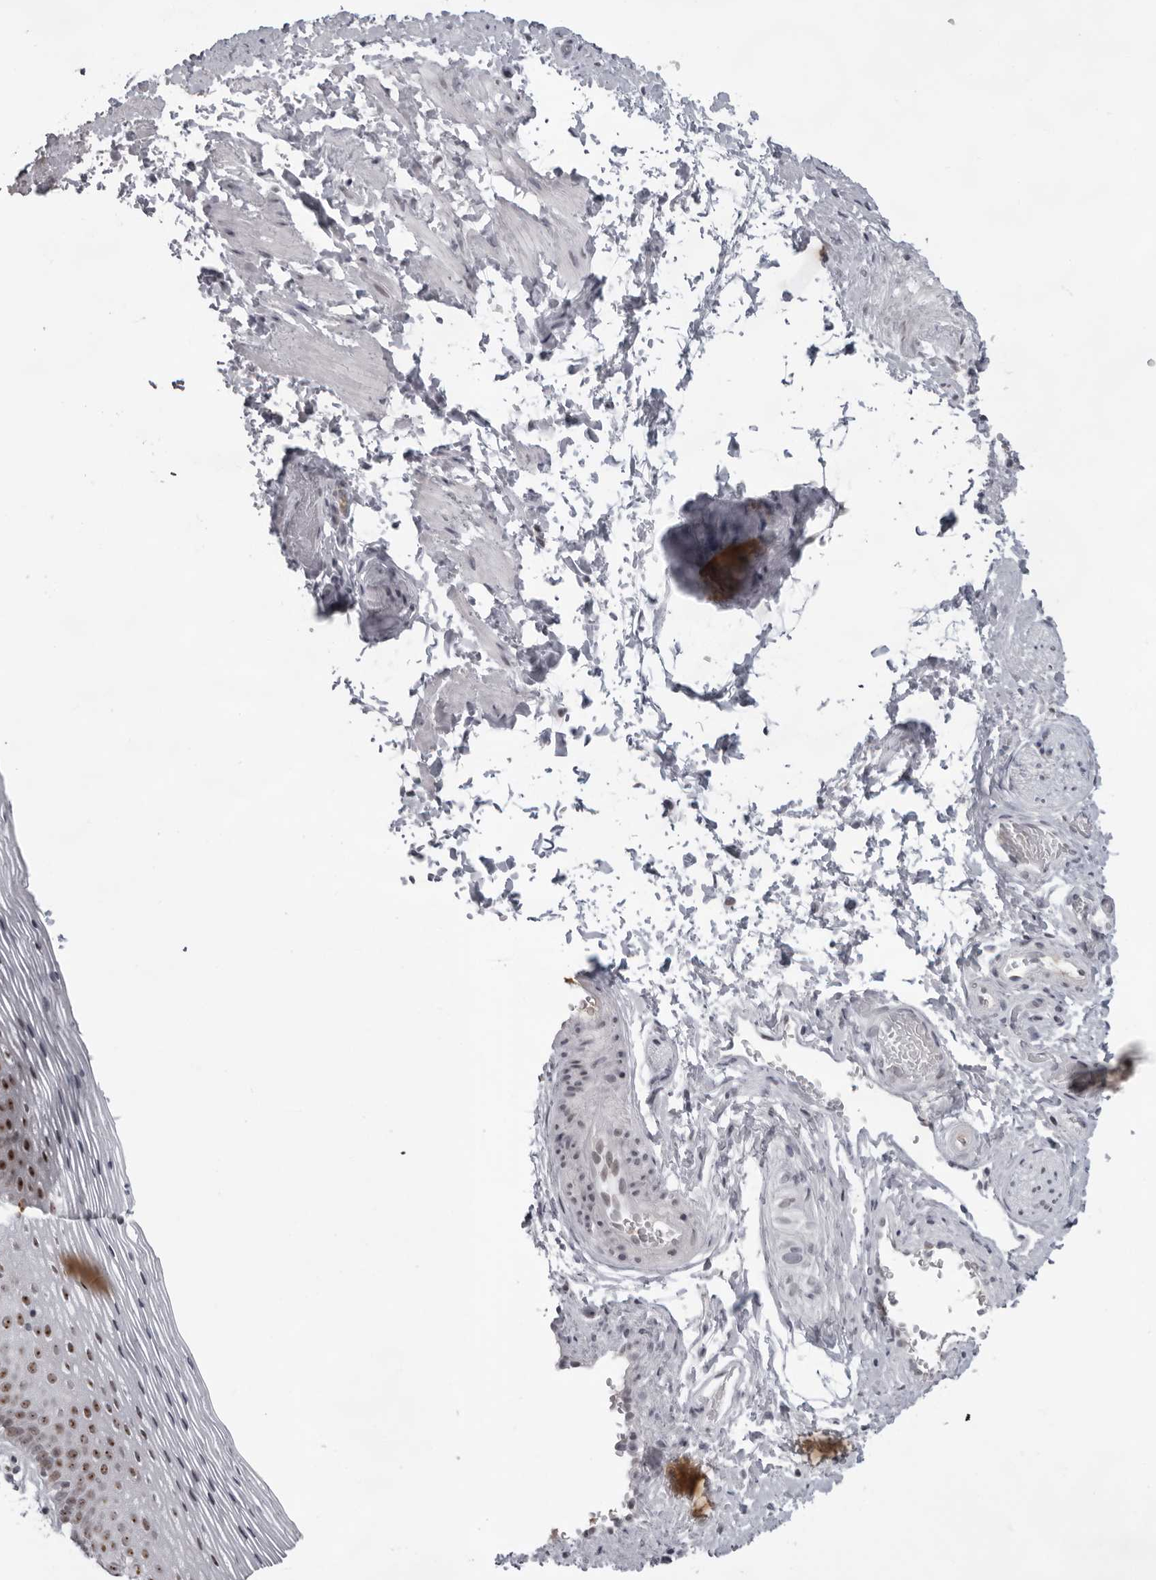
{"staining": {"intensity": "strong", "quantity": "25%-75%", "location": "nuclear"}, "tissue": "vagina", "cell_type": "Squamous epithelial cells", "image_type": "normal", "snomed": [{"axis": "morphology", "description": "Normal tissue, NOS"}, {"axis": "topography", "description": "Vagina"}], "caption": "A micrograph showing strong nuclear positivity in approximately 25%-75% of squamous epithelial cells in benign vagina, as visualized by brown immunohistochemical staining.", "gene": "EXOSC10", "patient": {"sex": "female", "age": 32}}